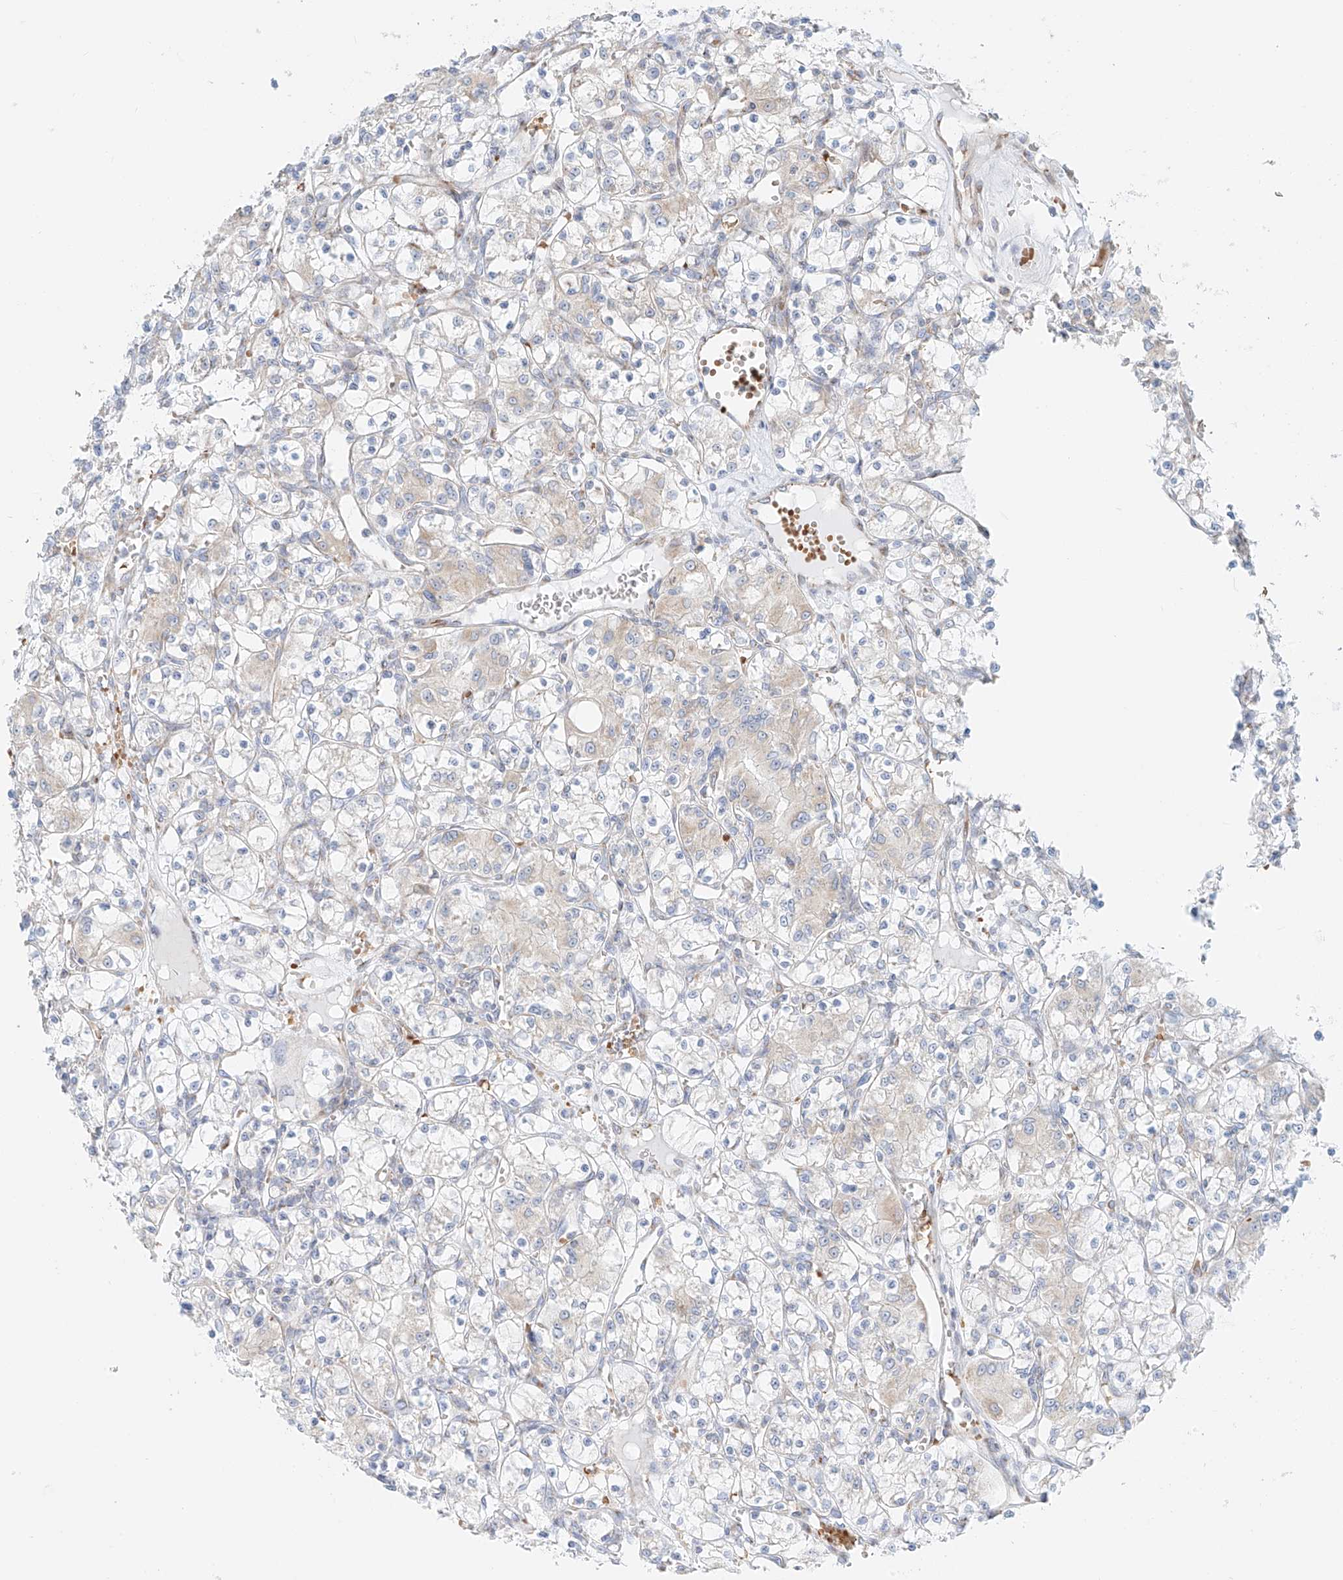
{"staining": {"intensity": "negative", "quantity": "none", "location": "none"}, "tissue": "renal cancer", "cell_type": "Tumor cells", "image_type": "cancer", "snomed": [{"axis": "morphology", "description": "Adenocarcinoma, NOS"}, {"axis": "topography", "description": "Kidney"}], "caption": "IHC photomicrograph of neoplastic tissue: renal cancer (adenocarcinoma) stained with DAB demonstrates no significant protein positivity in tumor cells.", "gene": "EIPR1", "patient": {"sex": "female", "age": 59}}